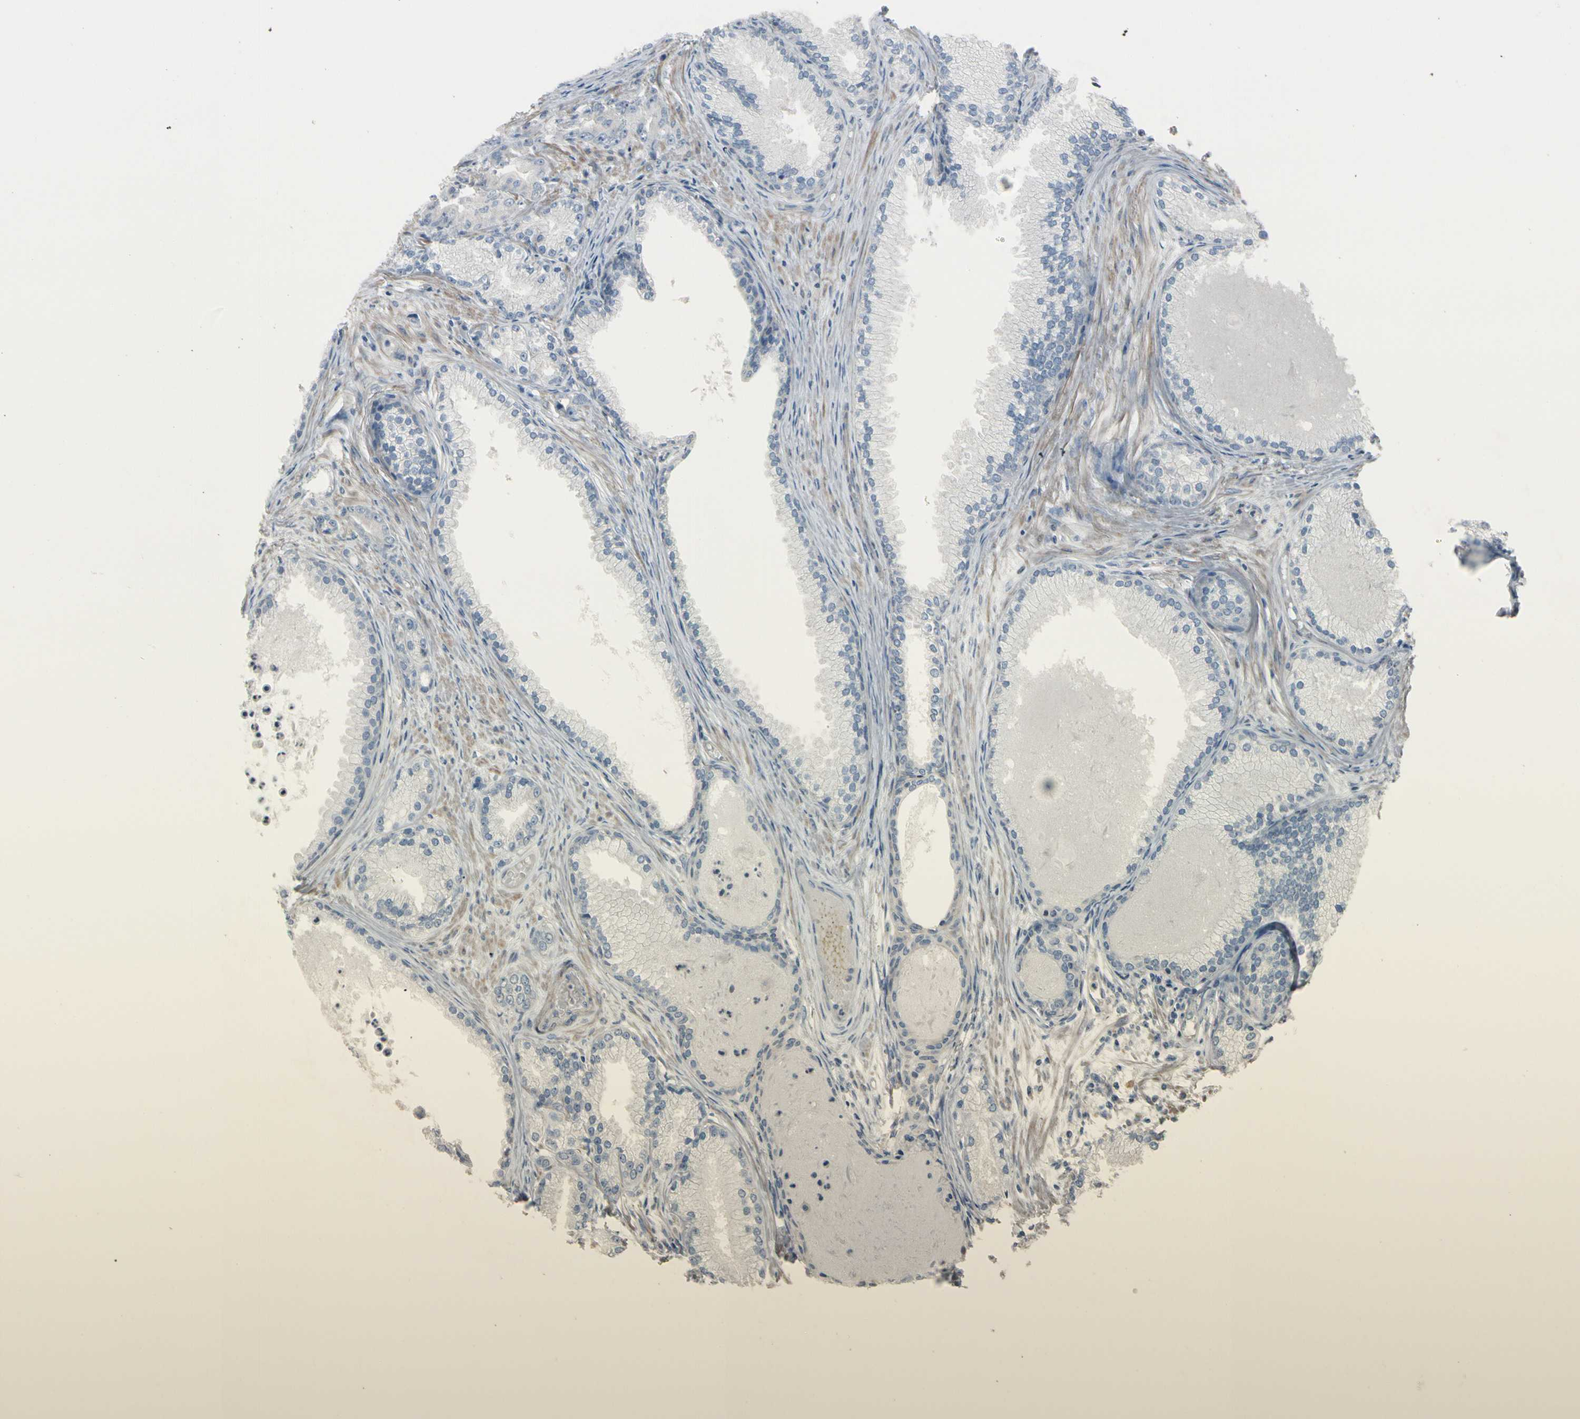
{"staining": {"intensity": "negative", "quantity": "none", "location": "none"}, "tissue": "prostate cancer", "cell_type": "Tumor cells", "image_type": "cancer", "snomed": [{"axis": "morphology", "description": "Adenocarcinoma, Low grade"}, {"axis": "topography", "description": "Prostate"}], "caption": "This micrograph is of prostate cancer stained with immunohistochemistry (IHC) to label a protein in brown with the nuclei are counter-stained blue. There is no expression in tumor cells.", "gene": "CYP2E1", "patient": {"sex": "male", "age": 72}}